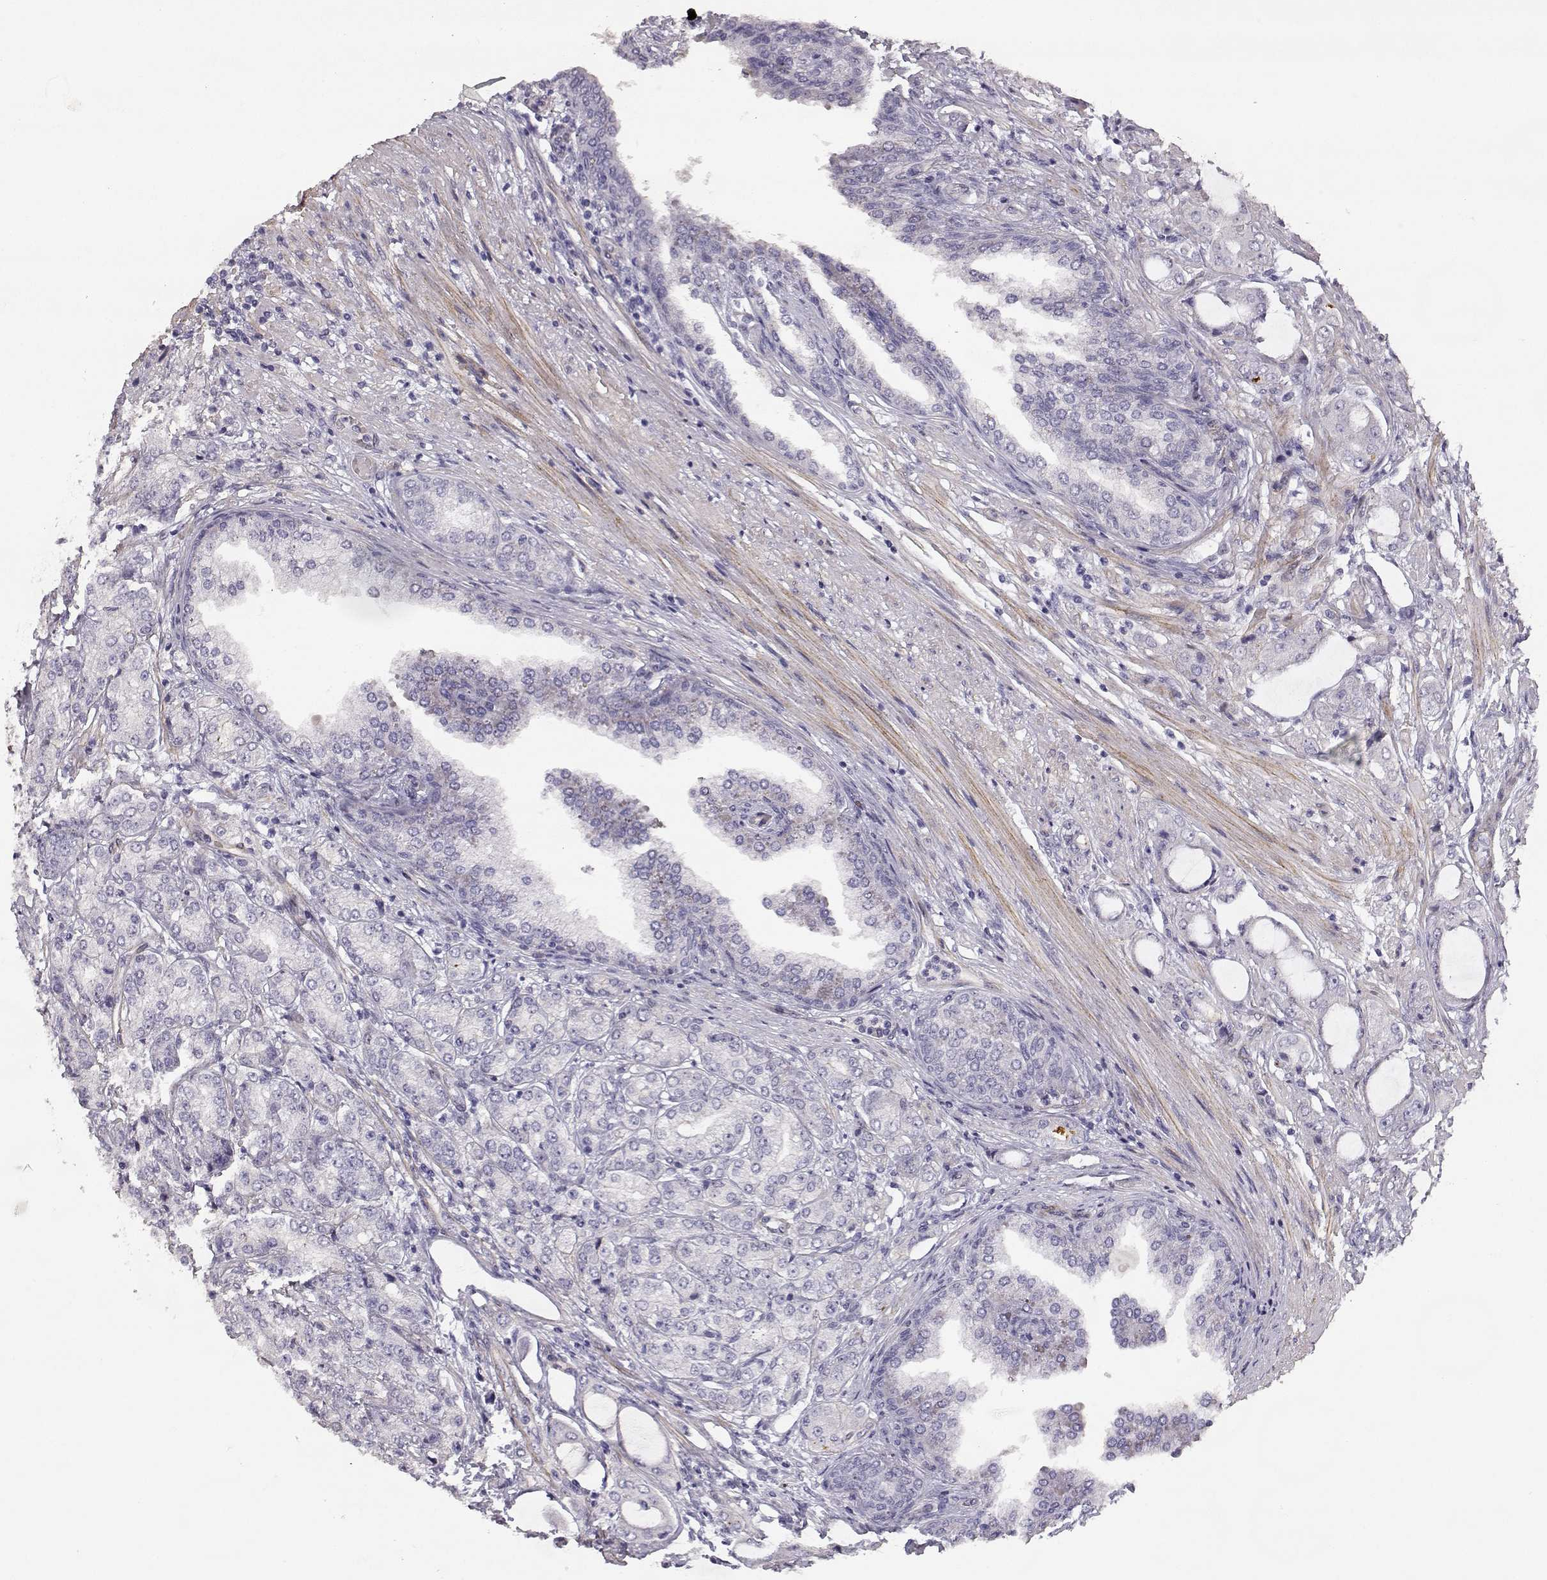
{"staining": {"intensity": "negative", "quantity": "none", "location": "none"}, "tissue": "prostate cancer", "cell_type": "Tumor cells", "image_type": "cancer", "snomed": [{"axis": "morphology", "description": "Adenocarcinoma, NOS"}, {"axis": "topography", "description": "Prostate"}], "caption": "There is no significant staining in tumor cells of adenocarcinoma (prostate).", "gene": "LAMC1", "patient": {"sex": "male", "age": 63}}